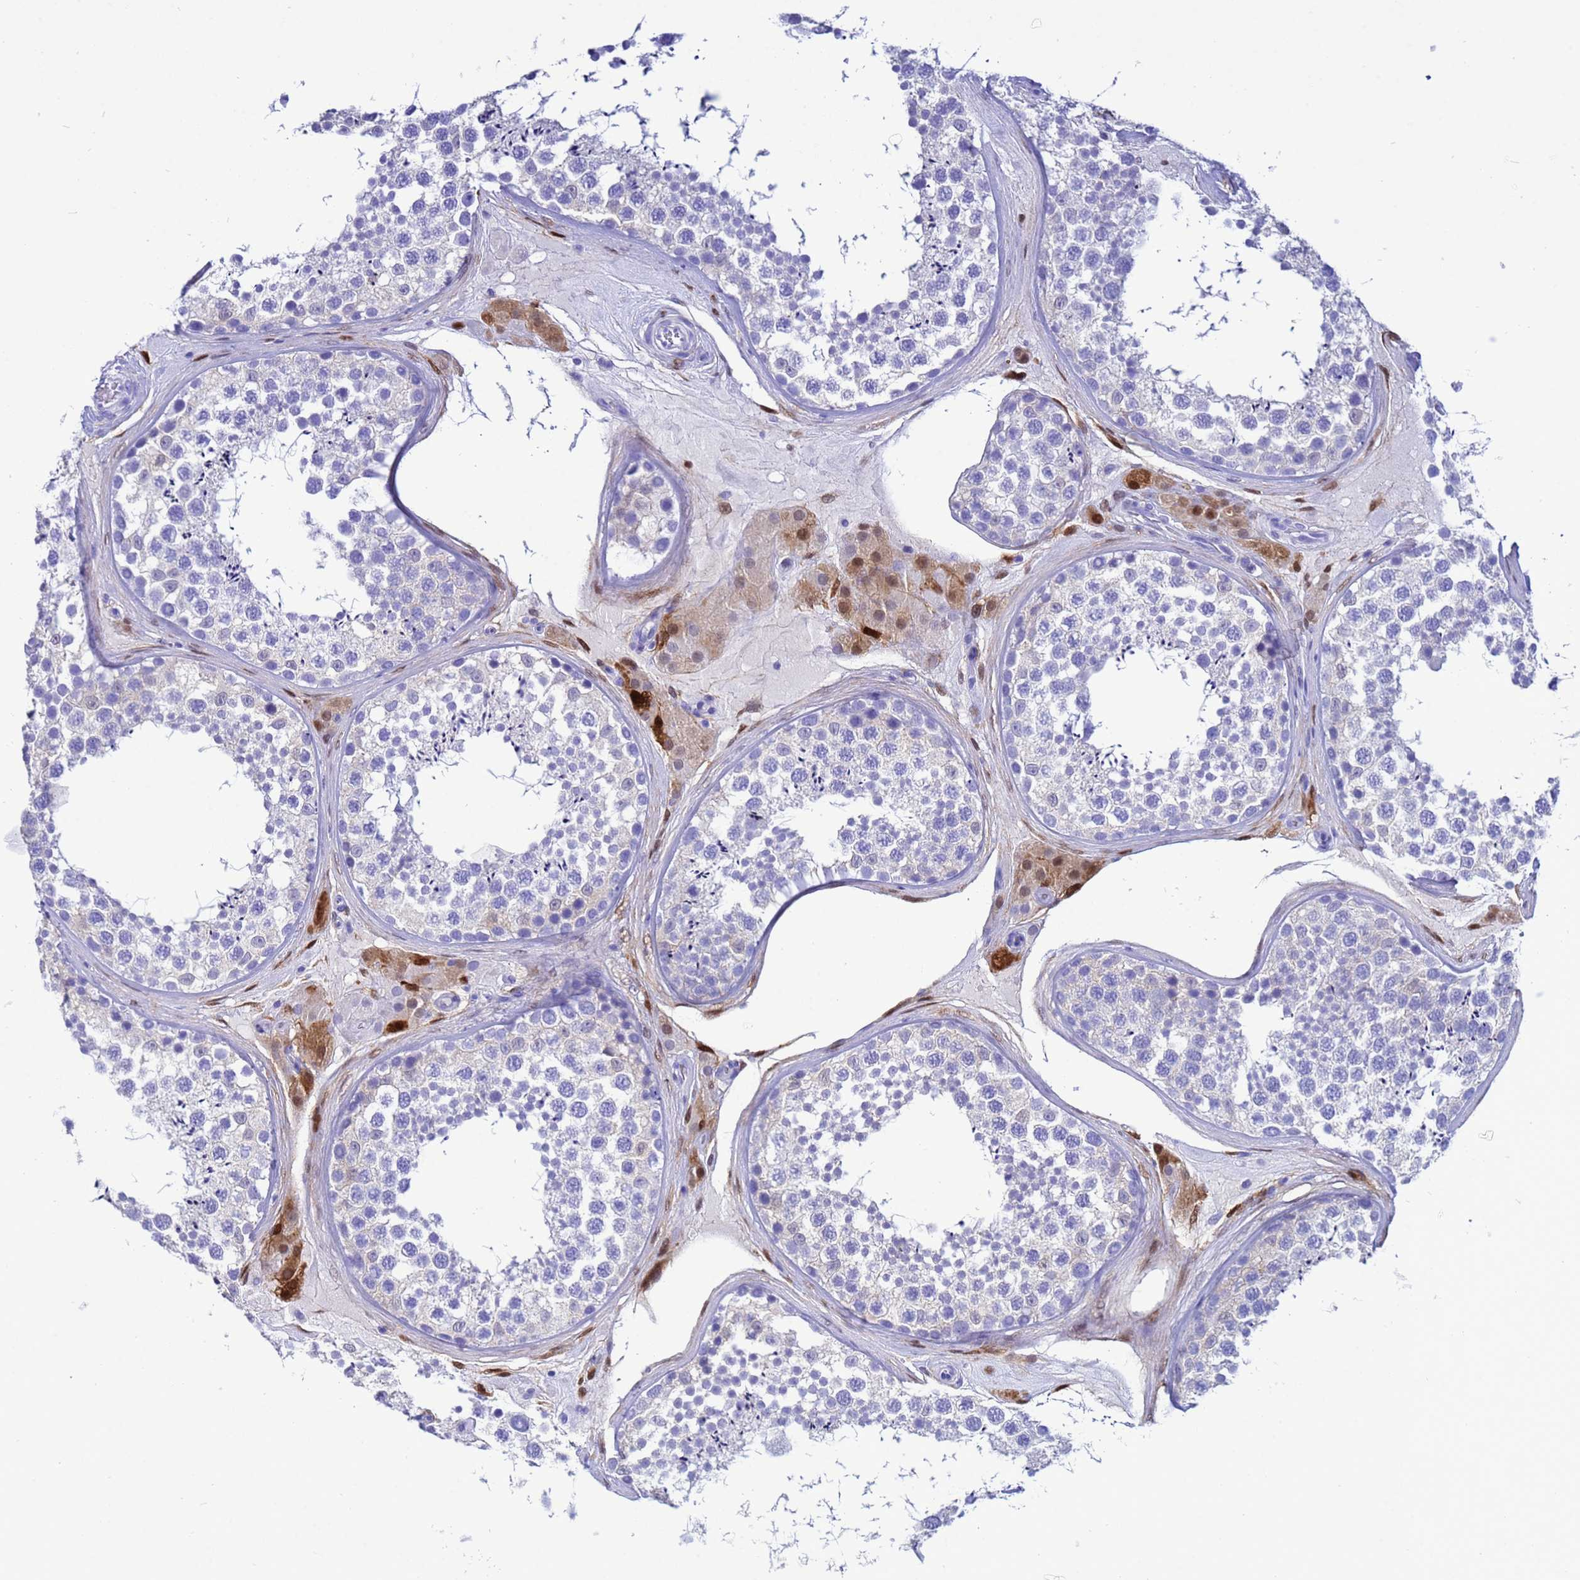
{"staining": {"intensity": "negative", "quantity": "none", "location": "none"}, "tissue": "testis", "cell_type": "Cells in seminiferous ducts", "image_type": "normal", "snomed": [{"axis": "morphology", "description": "Normal tissue, NOS"}, {"axis": "topography", "description": "Testis"}], "caption": "There is no significant positivity in cells in seminiferous ducts of testis. (Immunohistochemistry (ihc), brightfield microscopy, high magnification).", "gene": "AKR1C2", "patient": {"sex": "male", "age": 46}}